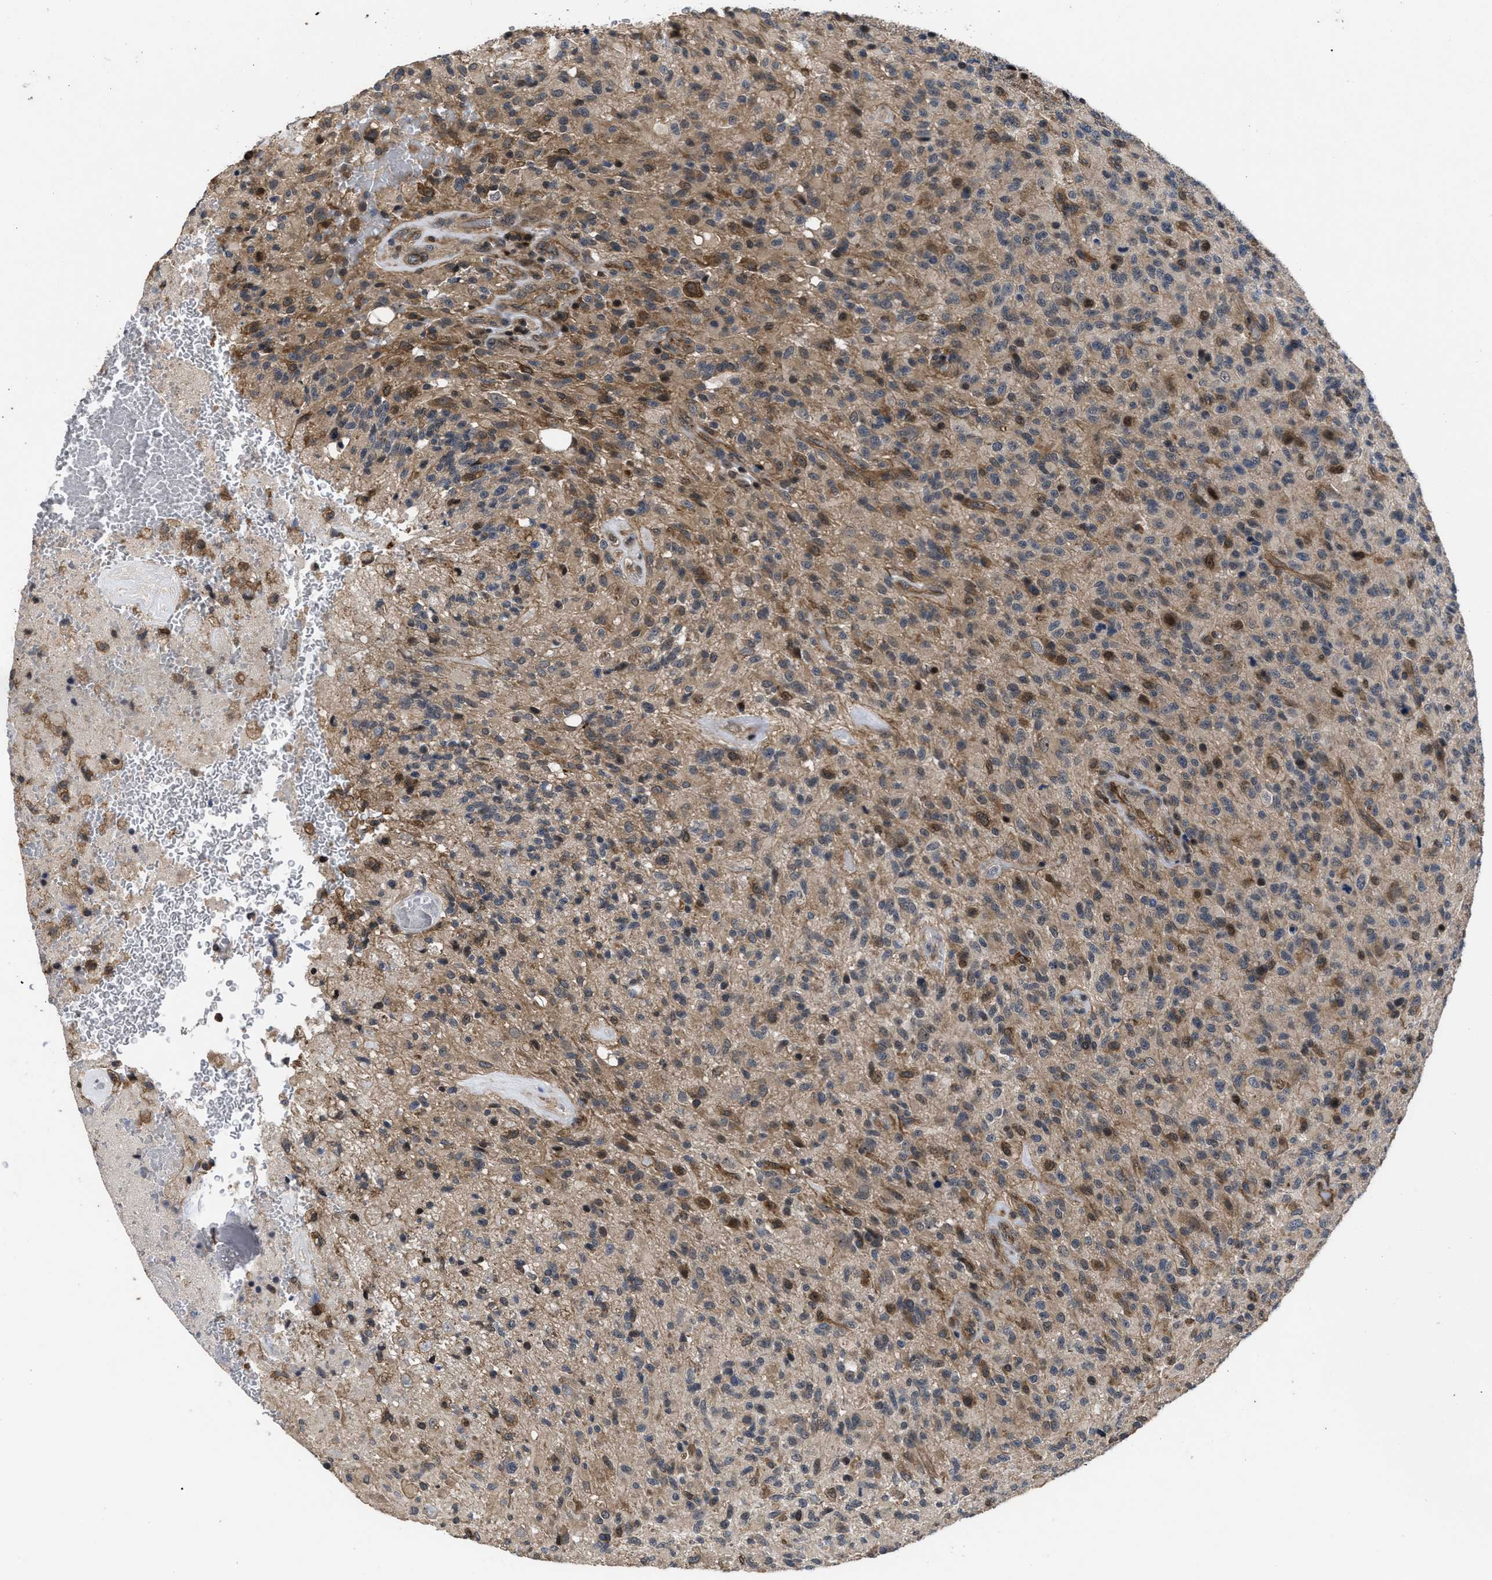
{"staining": {"intensity": "weak", "quantity": "25%-75%", "location": "cytoplasmic/membranous"}, "tissue": "glioma", "cell_type": "Tumor cells", "image_type": "cancer", "snomed": [{"axis": "morphology", "description": "Glioma, malignant, High grade"}, {"axis": "topography", "description": "Brain"}], "caption": "A low amount of weak cytoplasmic/membranous positivity is seen in approximately 25%-75% of tumor cells in glioma tissue. (Stains: DAB in brown, nuclei in blue, Microscopy: brightfield microscopy at high magnification).", "gene": "DNAJC14", "patient": {"sex": "male", "age": 71}}